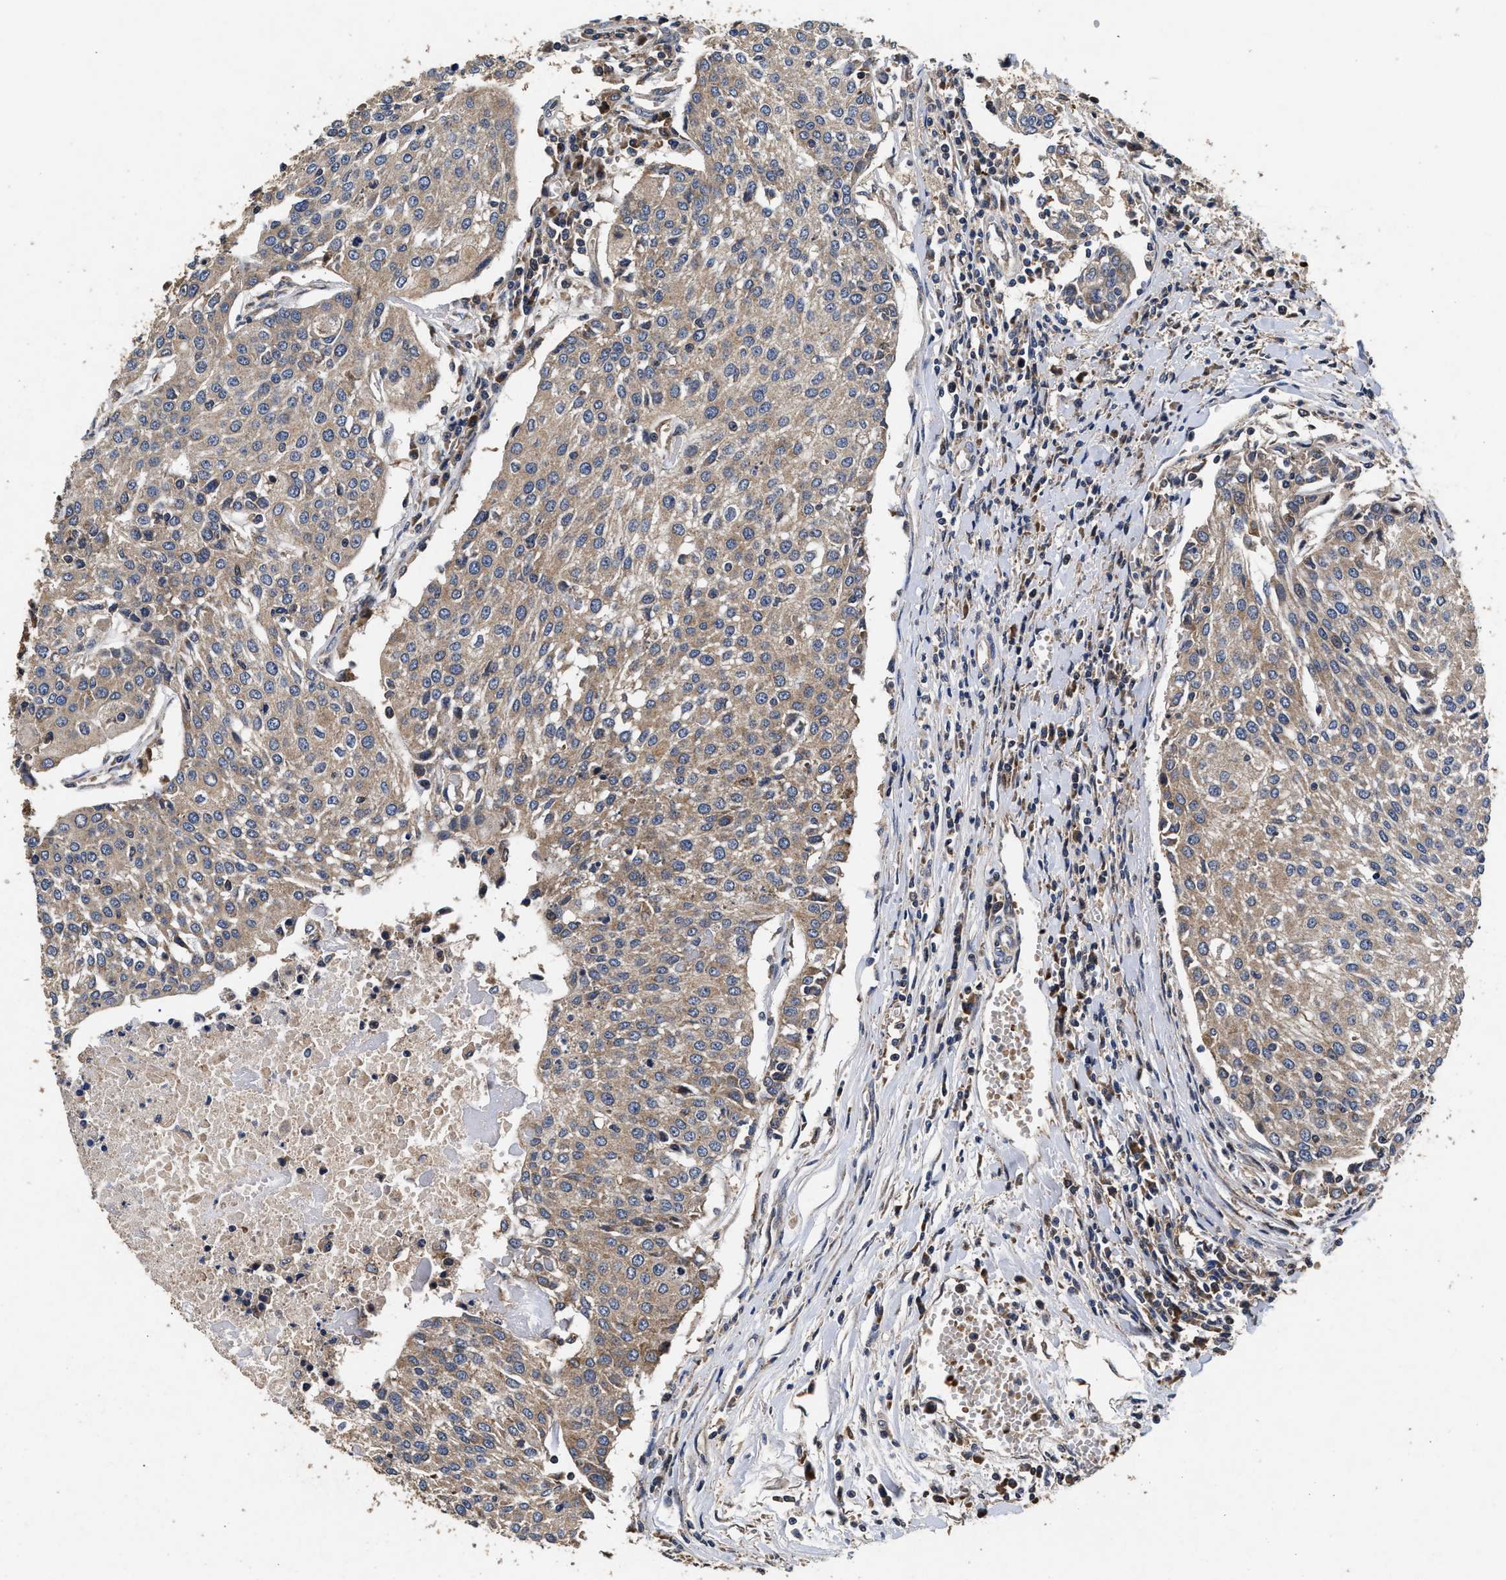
{"staining": {"intensity": "weak", "quantity": "25%-75%", "location": "cytoplasmic/membranous"}, "tissue": "urothelial cancer", "cell_type": "Tumor cells", "image_type": "cancer", "snomed": [{"axis": "morphology", "description": "Urothelial carcinoma, High grade"}, {"axis": "topography", "description": "Urinary bladder"}], "caption": "Immunohistochemical staining of human urothelial cancer exhibits low levels of weak cytoplasmic/membranous protein expression in approximately 25%-75% of tumor cells. Using DAB (brown) and hematoxylin (blue) stains, captured at high magnification using brightfield microscopy.", "gene": "NFKB2", "patient": {"sex": "female", "age": 85}}